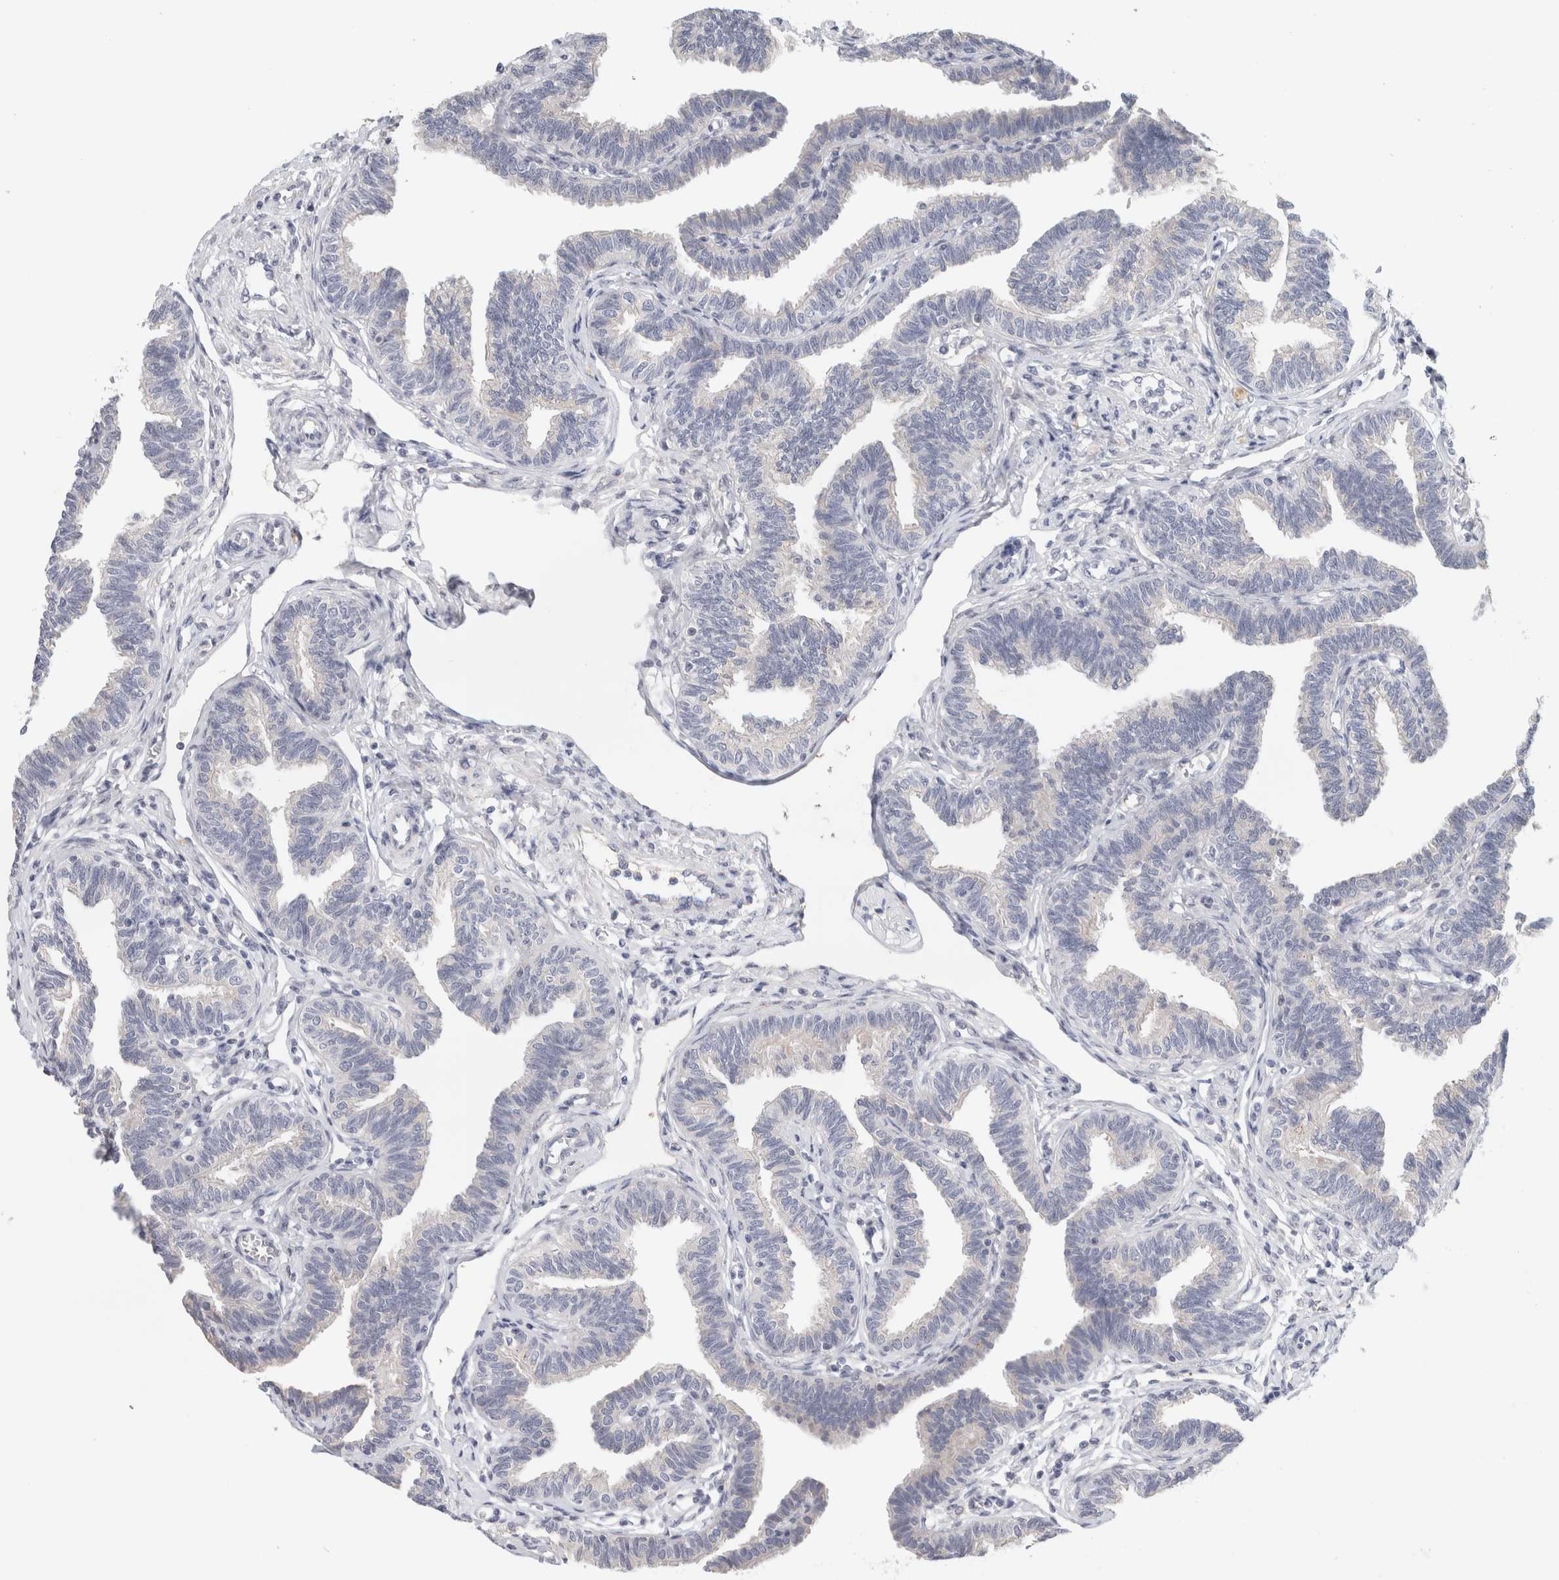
{"staining": {"intensity": "negative", "quantity": "none", "location": "none"}, "tissue": "fallopian tube", "cell_type": "Glandular cells", "image_type": "normal", "snomed": [{"axis": "morphology", "description": "Normal tissue, NOS"}, {"axis": "topography", "description": "Fallopian tube"}, {"axis": "topography", "description": "Ovary"}], "caption": "Fallopian tube stained for a protein using immunohistochemistry demonstrates no positivity glandular cells.", "gene": "STK31", "patient": {"sex": "female", "age": 23}}